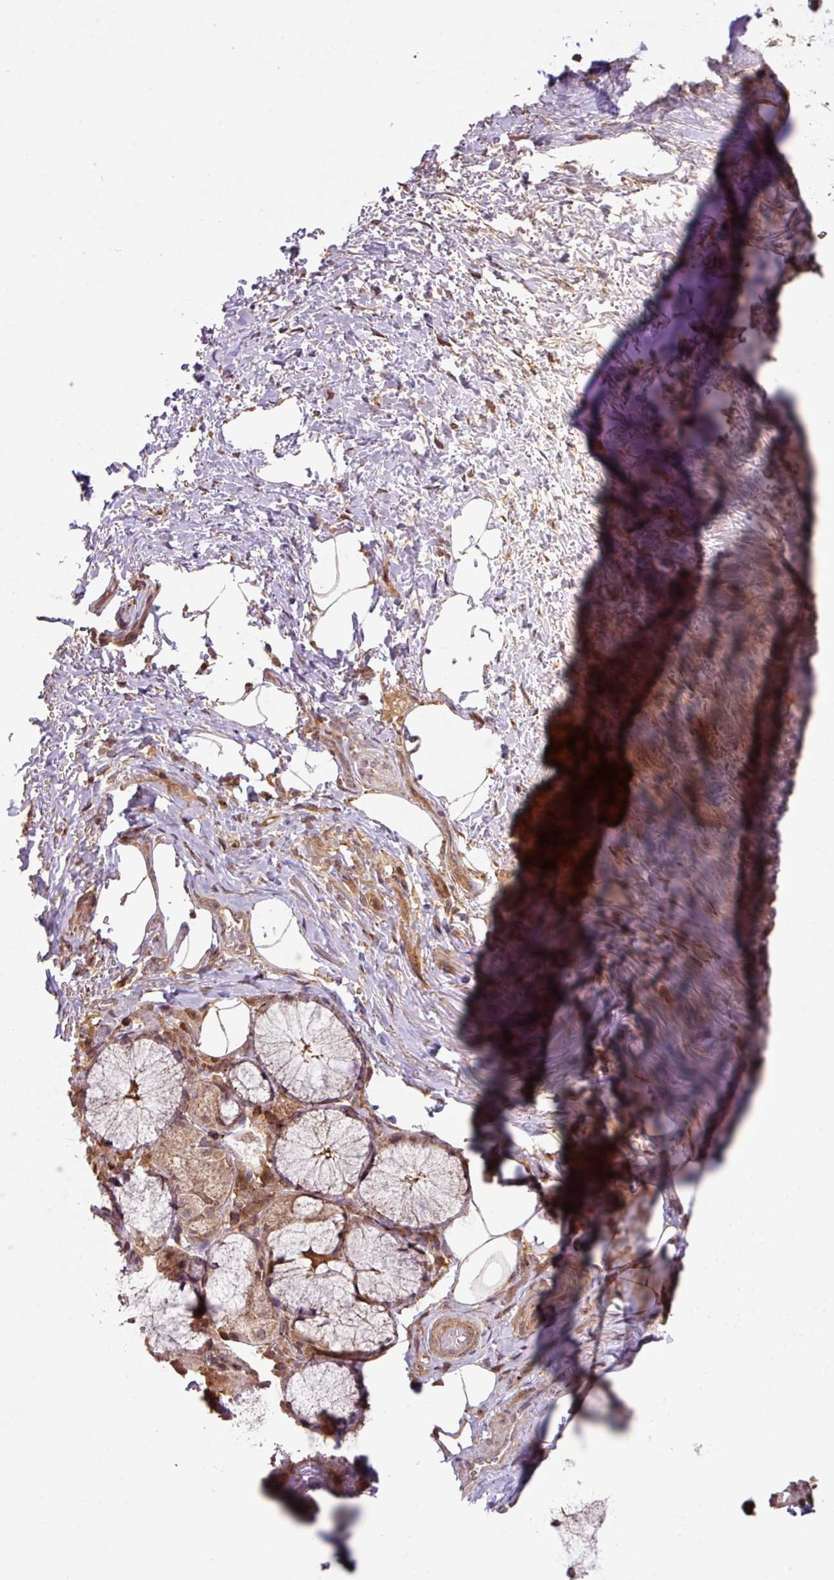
{"staining": {"intensity": "moderate", "quantity": ">75%", "location": "cytoplasmic/membranous"}, "tissue": "soft tissue", "cell_type": "Fibroblasts", "image_type": "normal", "snomed": [{"axis": "morphology", "description": "Normal tissue, NOS"}, {"axis": "topography", "description": "Cartilage tissue"}, {"axis": "topography", "description": "Bronchus"}], "caption": "Soft tissue stained for a protein shows moderate cytoplasmic/membranous positivity in fibroblasts. (DAB (3,3'-diaminobenzidine) IHC with brightfield microscopy, high magnification).", "gene": "MRRF", "patient": {"sex": "male", "age": 56}}